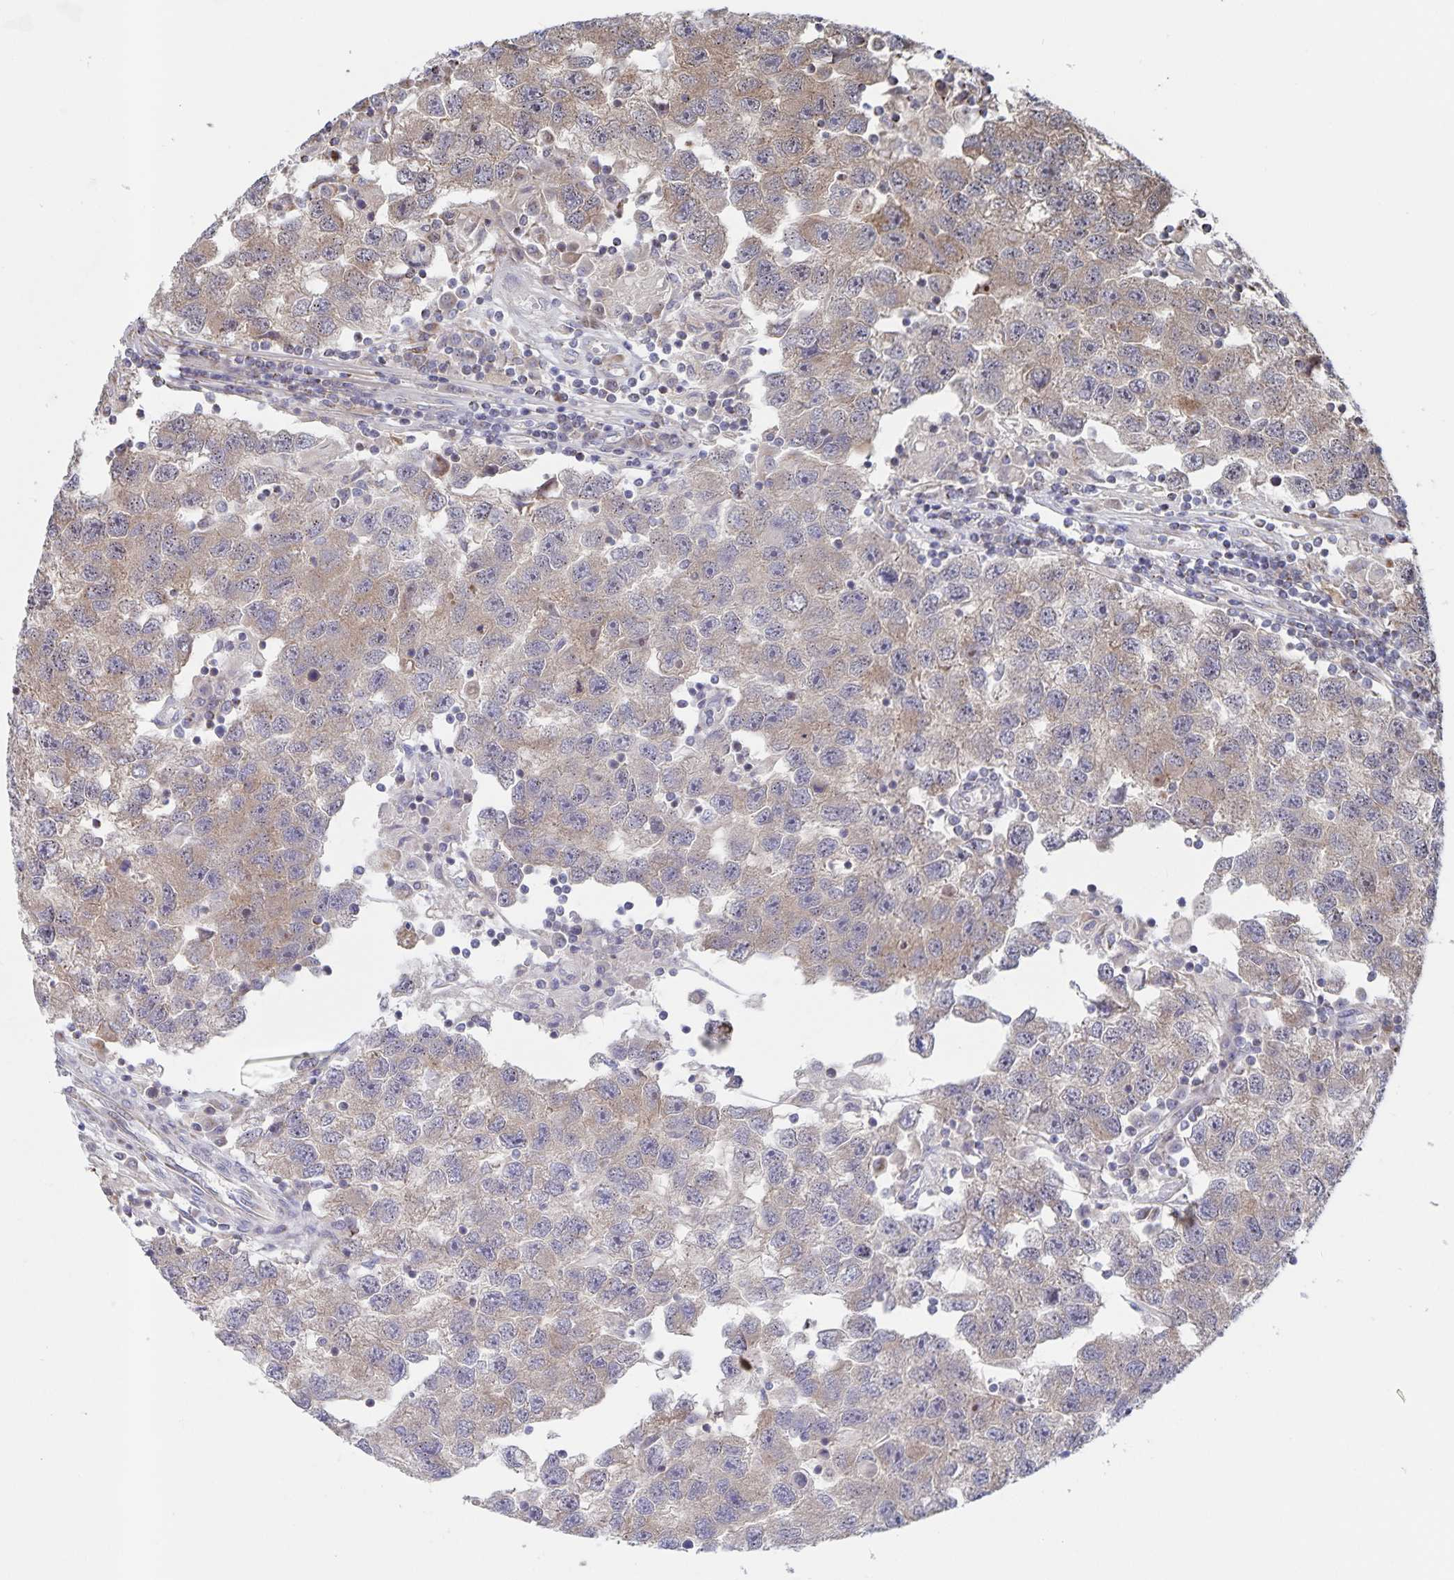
{"staining": {"intensity": "weak", "quantity": "25%-75%", "location": "cytoplasmic/membranous"}, "tissue": "testis cancer", "cell_type": "Tumor cells", "image_type": "cancer", "snomed": [{"axis": "morphology", "description": "Seminoma, NOS"}, {"axis": "topography", "description": "Testis"}], "caption": "IHC of testis seminoma shows low levels of weak cytoplasmic/membranous positivity in about 25%-75% of tumor cells.", "gene": "ACACA", "patient": {"sex": "male", "age": 26}}